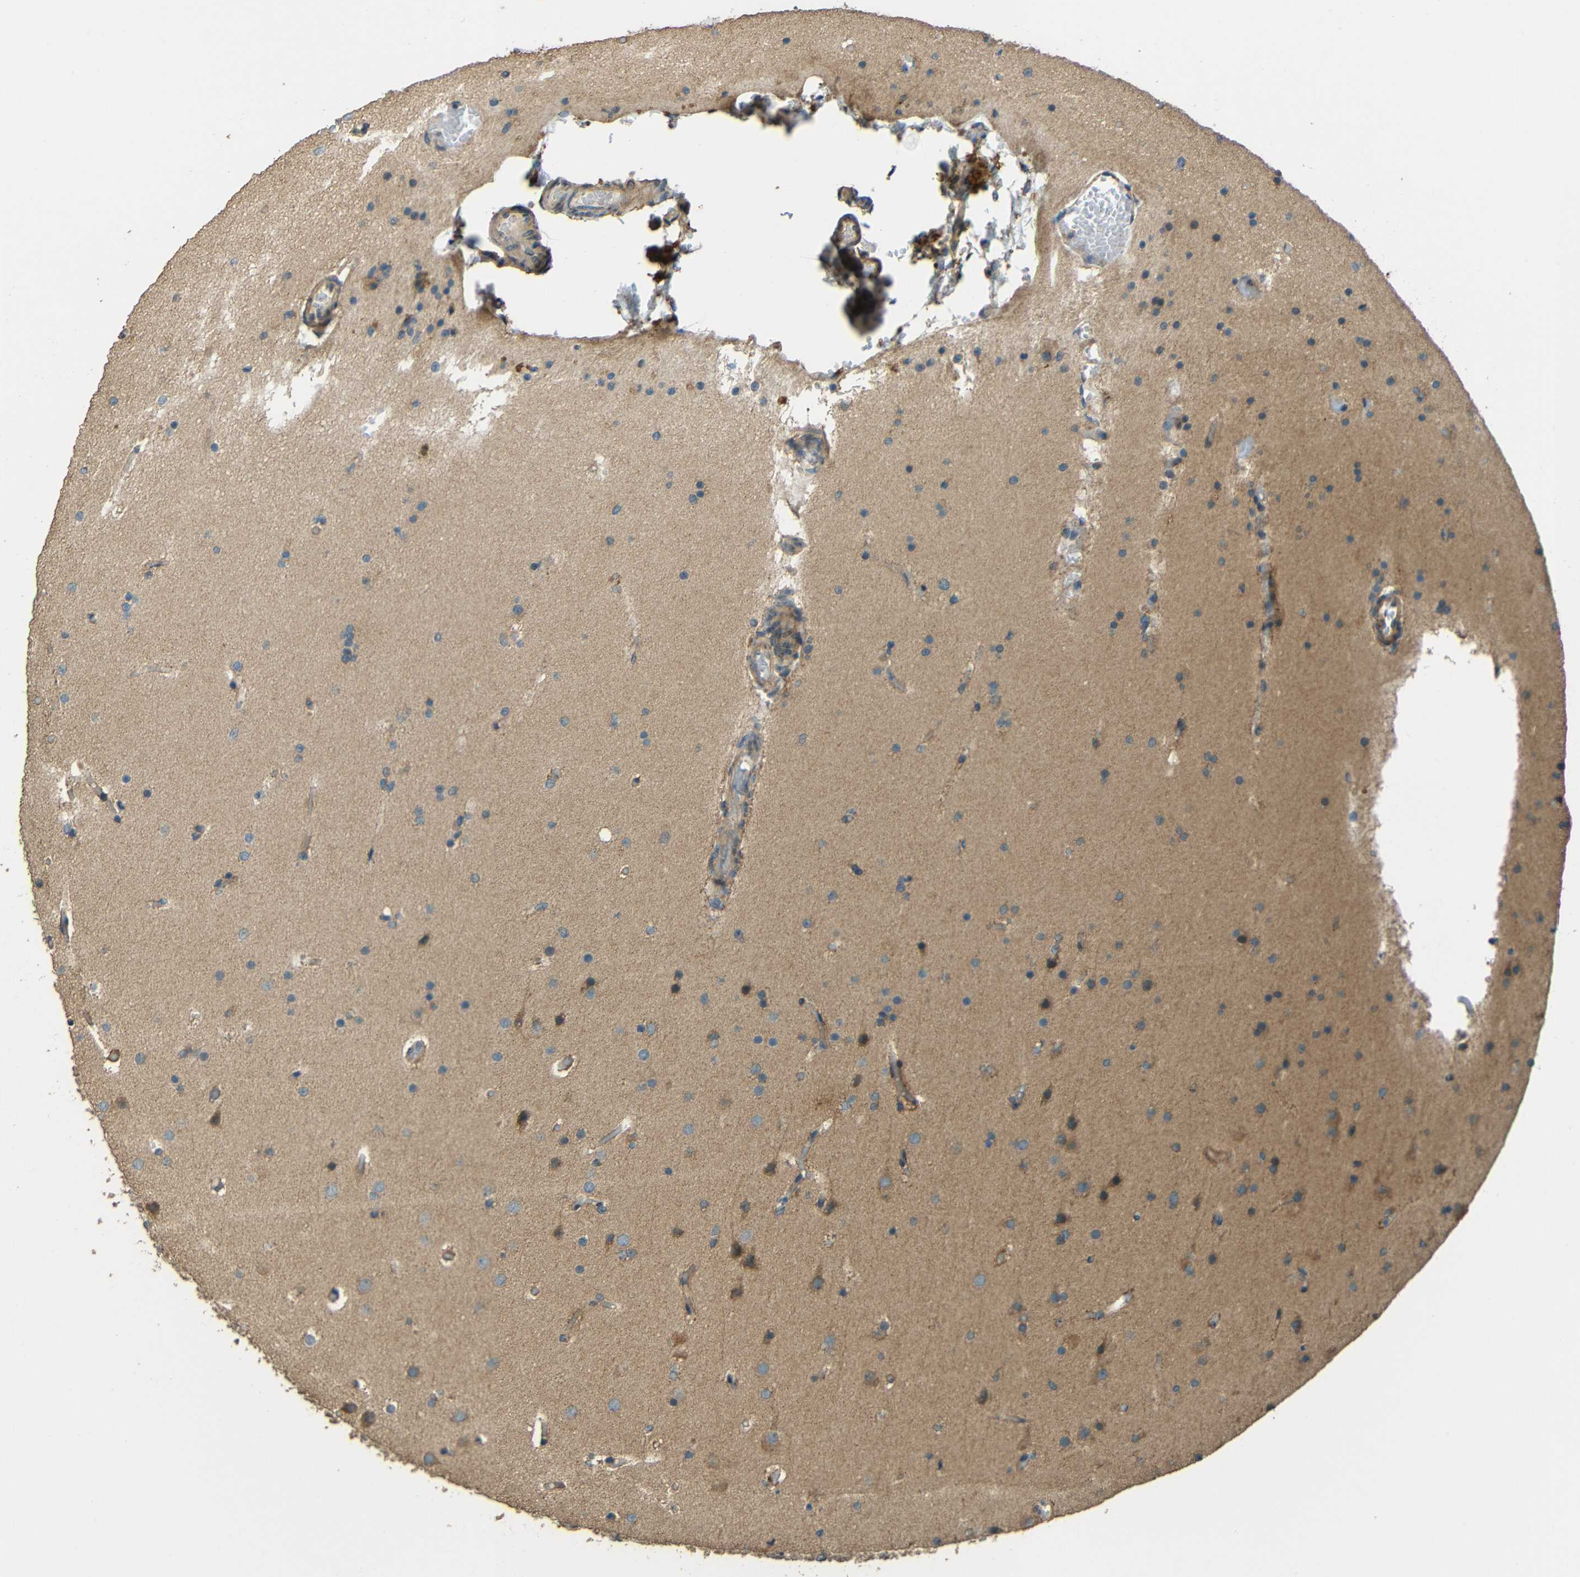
{"staining": {"intensity": "weak", "quantity": "<25%", "location": "cytoplasmic/membranous"}, "tissue": "glioma", "cell_type": "Tumor cells", "image_type": "cancer", "snomed": [{"axis": "morphology", "description": "Glioma, malignant, High grade"}, {"axis": "topography", "description": "Cerebral cortex"}], "caption": "Human high-grade glioma (malignant) stained for a protein using IHC demonstrates no expression in tumor cells.", "gene": "ACACA", "patient": {"sex": "female", "age": 36}}